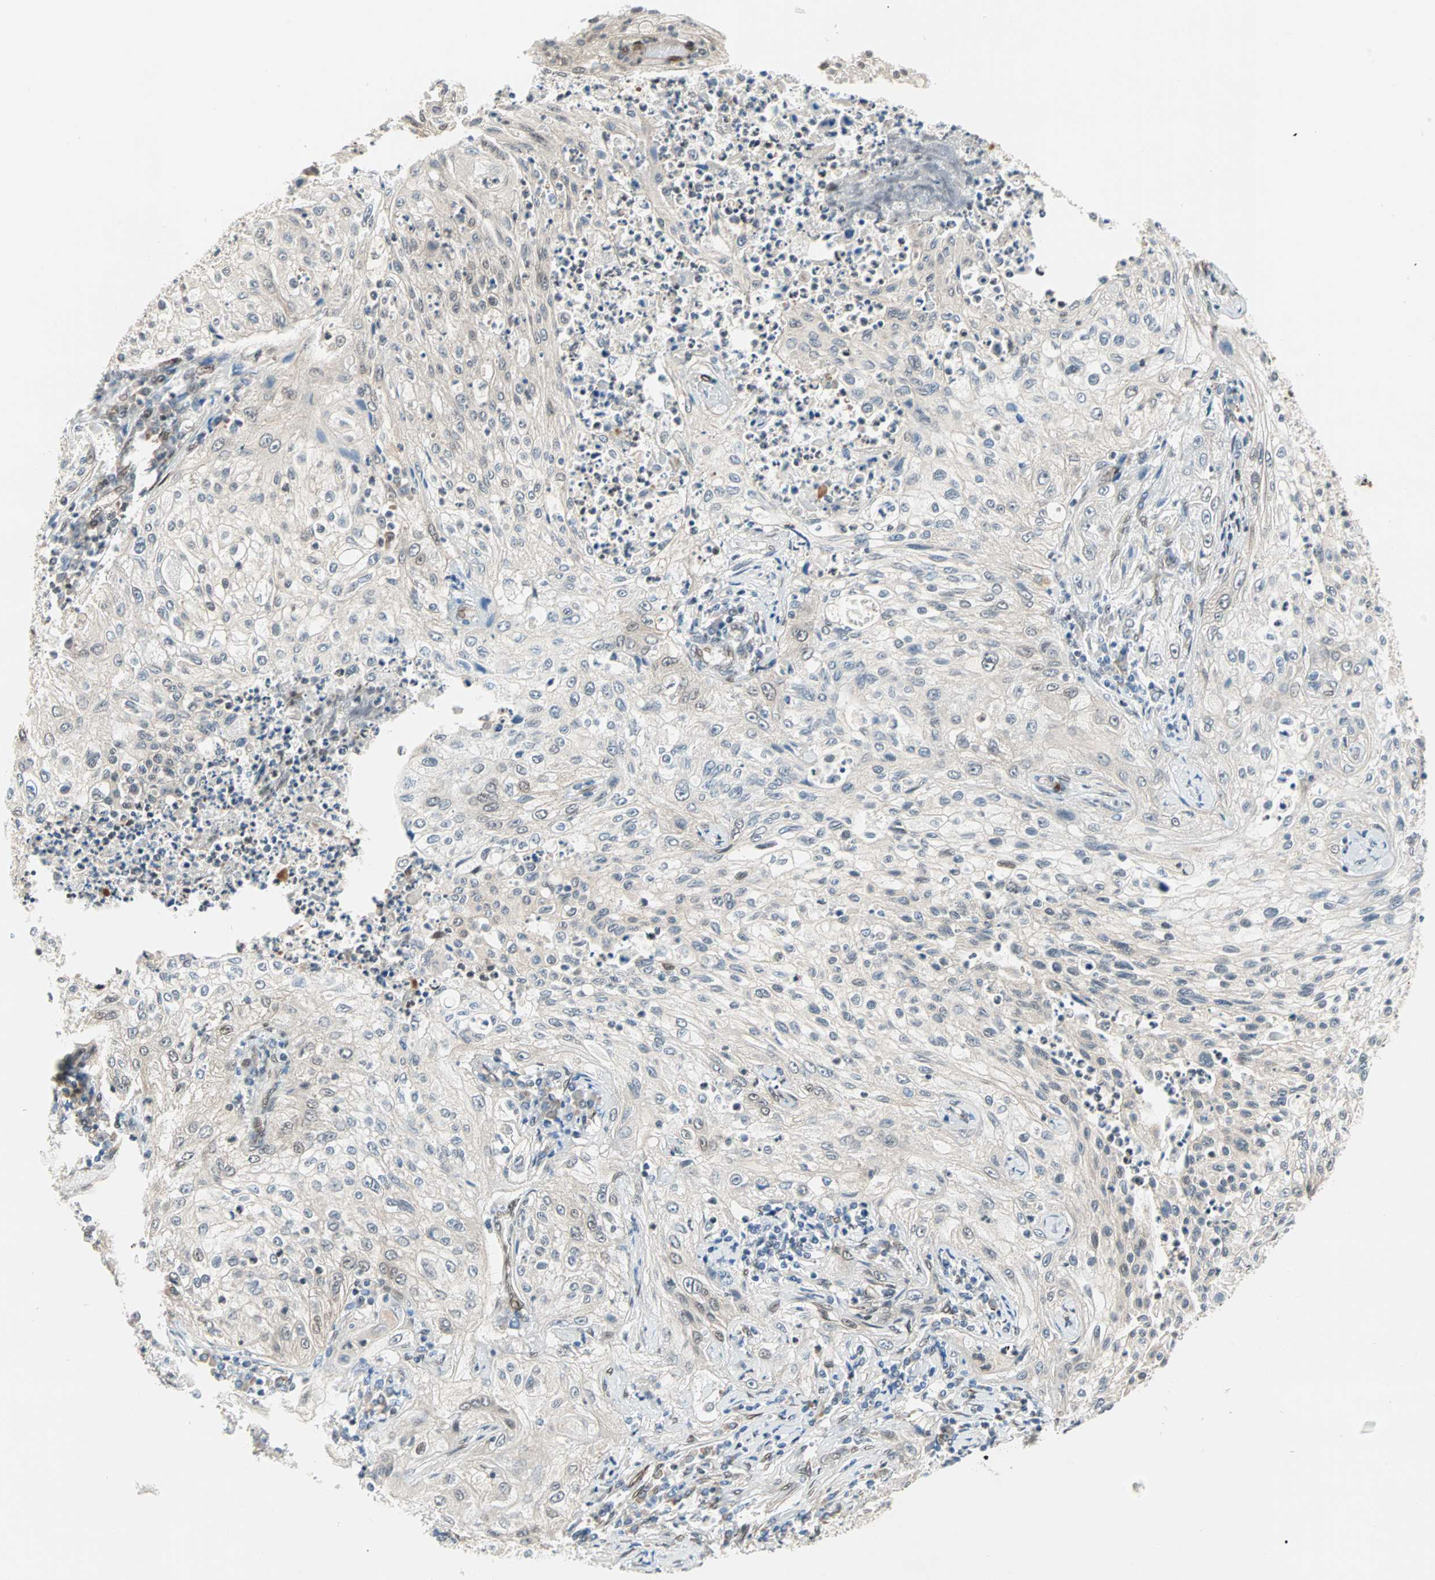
{"staining": {"intensity": "moderate", "quantity": "25%-75%", "location": "cytoplasmic/membranous,nuclear"}, "tissue": "lung cancer", "cell_type": "Tumor cells", "image_type": "cancer", "snomed": [{"axis": "morphology", "description": "Inflammation, NOS"}, {"axis": "morphology", "description": "Squamous cell carcinoma, NOS"}, {"axis": "topography", "description": "Lymph node"}, {"axis": "topography", "description": "Soft tissue"}, {"axis": "topography", "description": "Lung"}], "caption": "Immunohistochemical staining of lung cancer shows medium levels of moderate cytoplasmic/membranous and nuclear expression in about 25%-75% of tumor cells.", "gene": "WWTR1", "patient": {"sex": "male", "age": 66}}